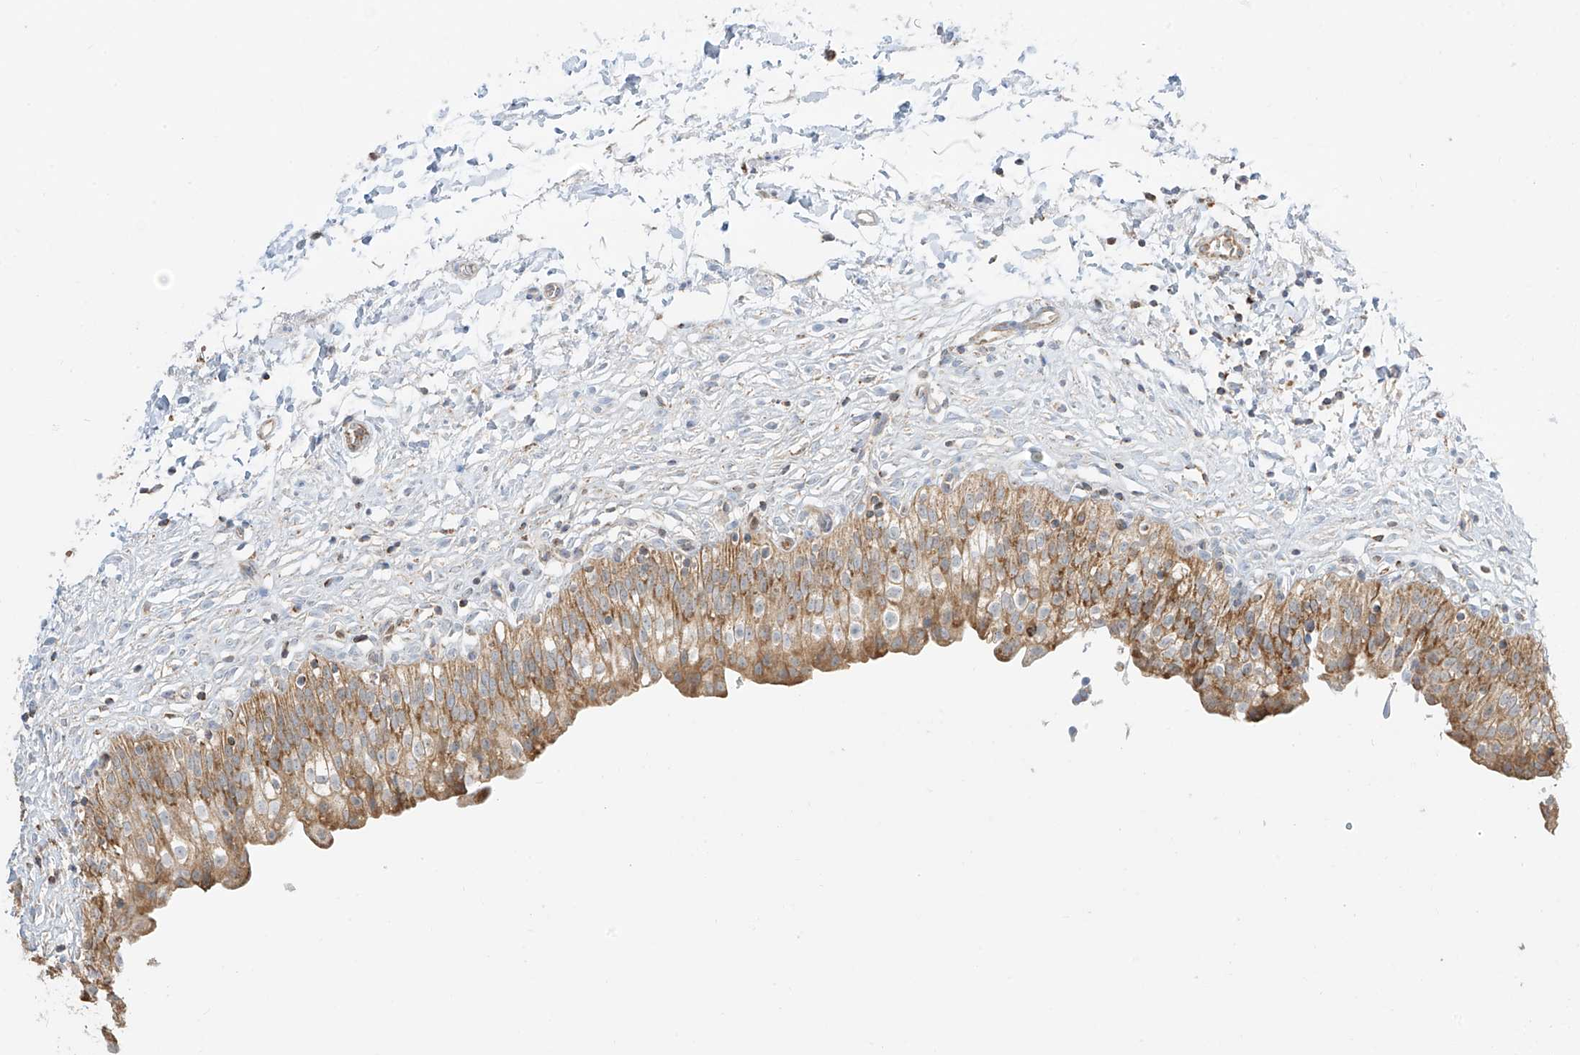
{"staining": {"intensity": "moderate", "quantity": ">75%", "location": "cytoplasmic/membranous"}, "tissue": "urinary bladder", "cell_type": "Urothelial cells", "image_type": "normal", "snomed": [{"axis": "morphology", "description": "Normal tissue, NOS"}, {"axis": "topography", "description": "Urinary bladder"}], "caption": "Protein positivity by immunohistochemistry (IHC) displays moderate cytoplasmic/membranous staining in about >75% of urothelial cells in benign urinary bladder.", "gene": "ETHE1", "patient": {"sex": "male", "age": 55}}